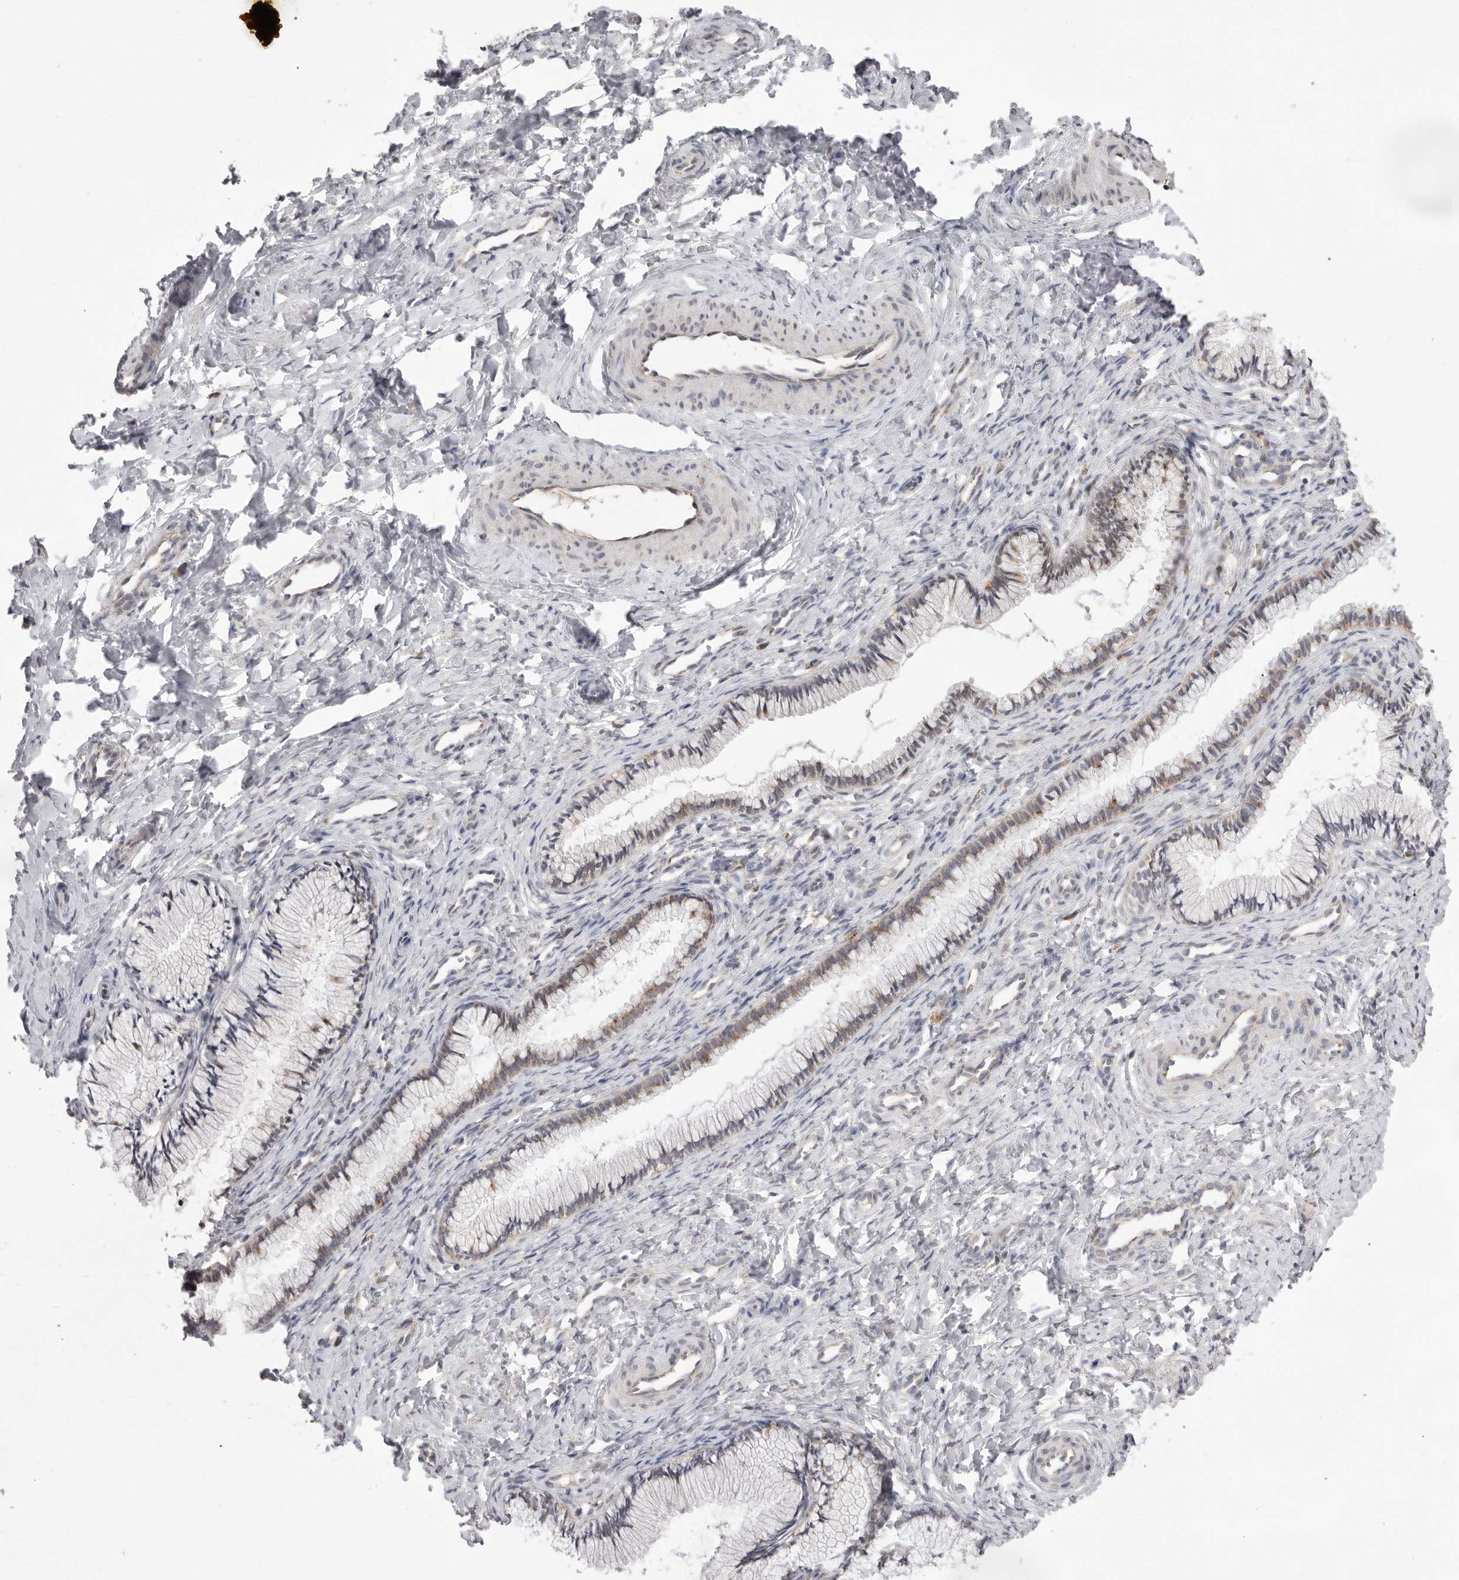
{"staining": {"intensity": "weak", "quantity": "25%-75%", "location": "cytoplasmic/membranous"}, "tissue": "cervix", "cell_type": "Glandular cells", "image_type": "normal", "snomed": [{"axis": "morphology", "description": "Normal tissue, NOS"}, {"axis": "topography", "description": "Cervix"}], "caption": "A high-resolution photomicrograph shows IHC staining of benign cervix, which exhibits weak cytoplasmic/membranous staining in approximately 25%-75% of glandular cells.", "gene": "TLR3", "patient": {"sex": "female", "age": 27}}